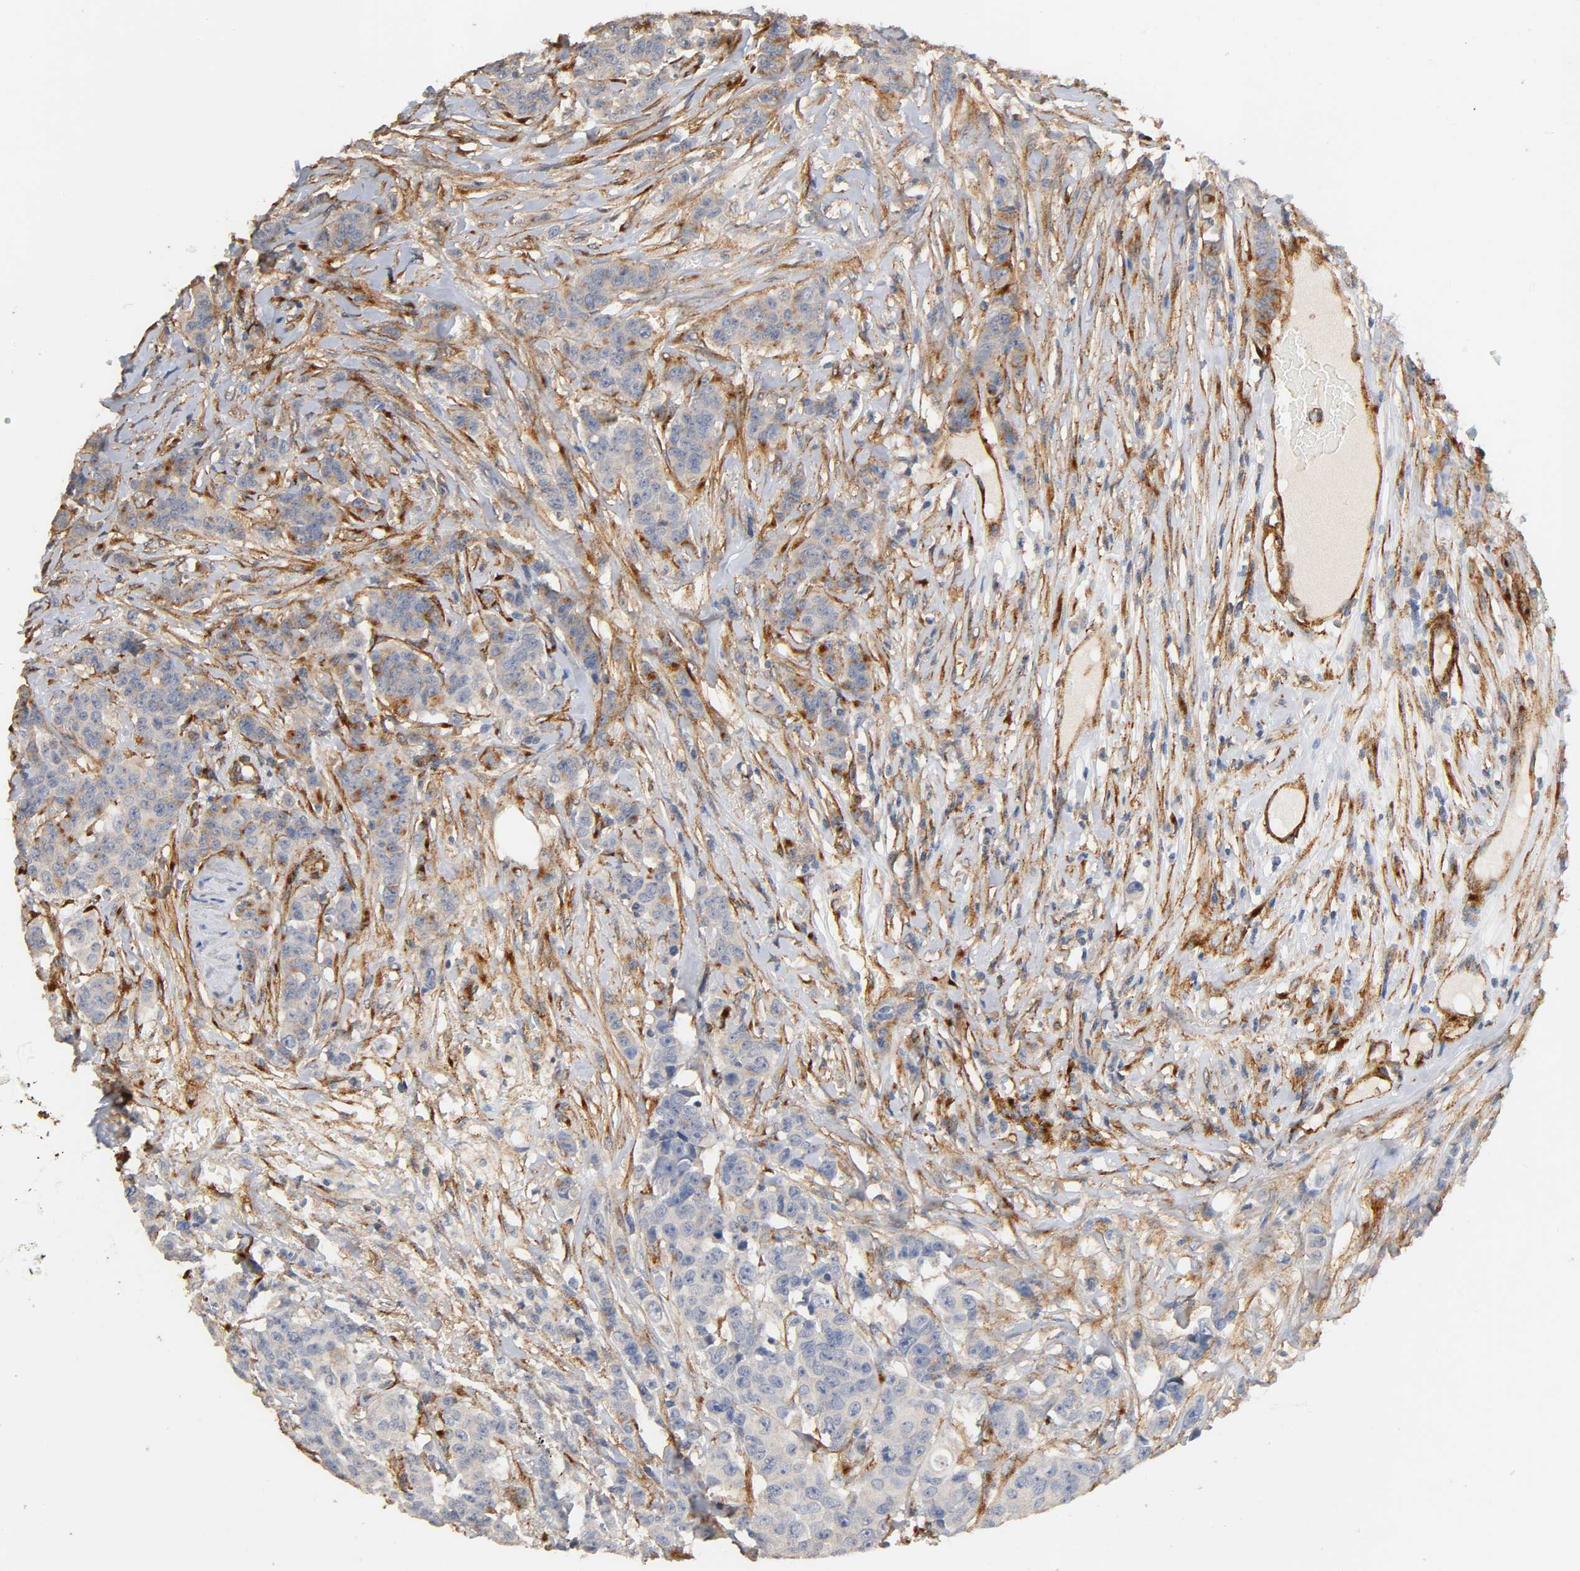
{"staining": {"intensity": "weak", "quantity": "<25%", "location": "cytoplasmic/membranous"}, "tissue": "breast cancer", "cell_type": "Tumor cells", "image_type": "cancer", "snomed": [{"axis": "morphology", "description": "Duct carcinoma"}, {"axis": "topography", "description": "Breast"}], "caption": "Immunohistochemical staining of human breast cancer (invasive ductal carcinoma) shows no significant staining in tumor cells.", "gene": "IFITM3", "patient": {"sex": "female", "age": 40}}